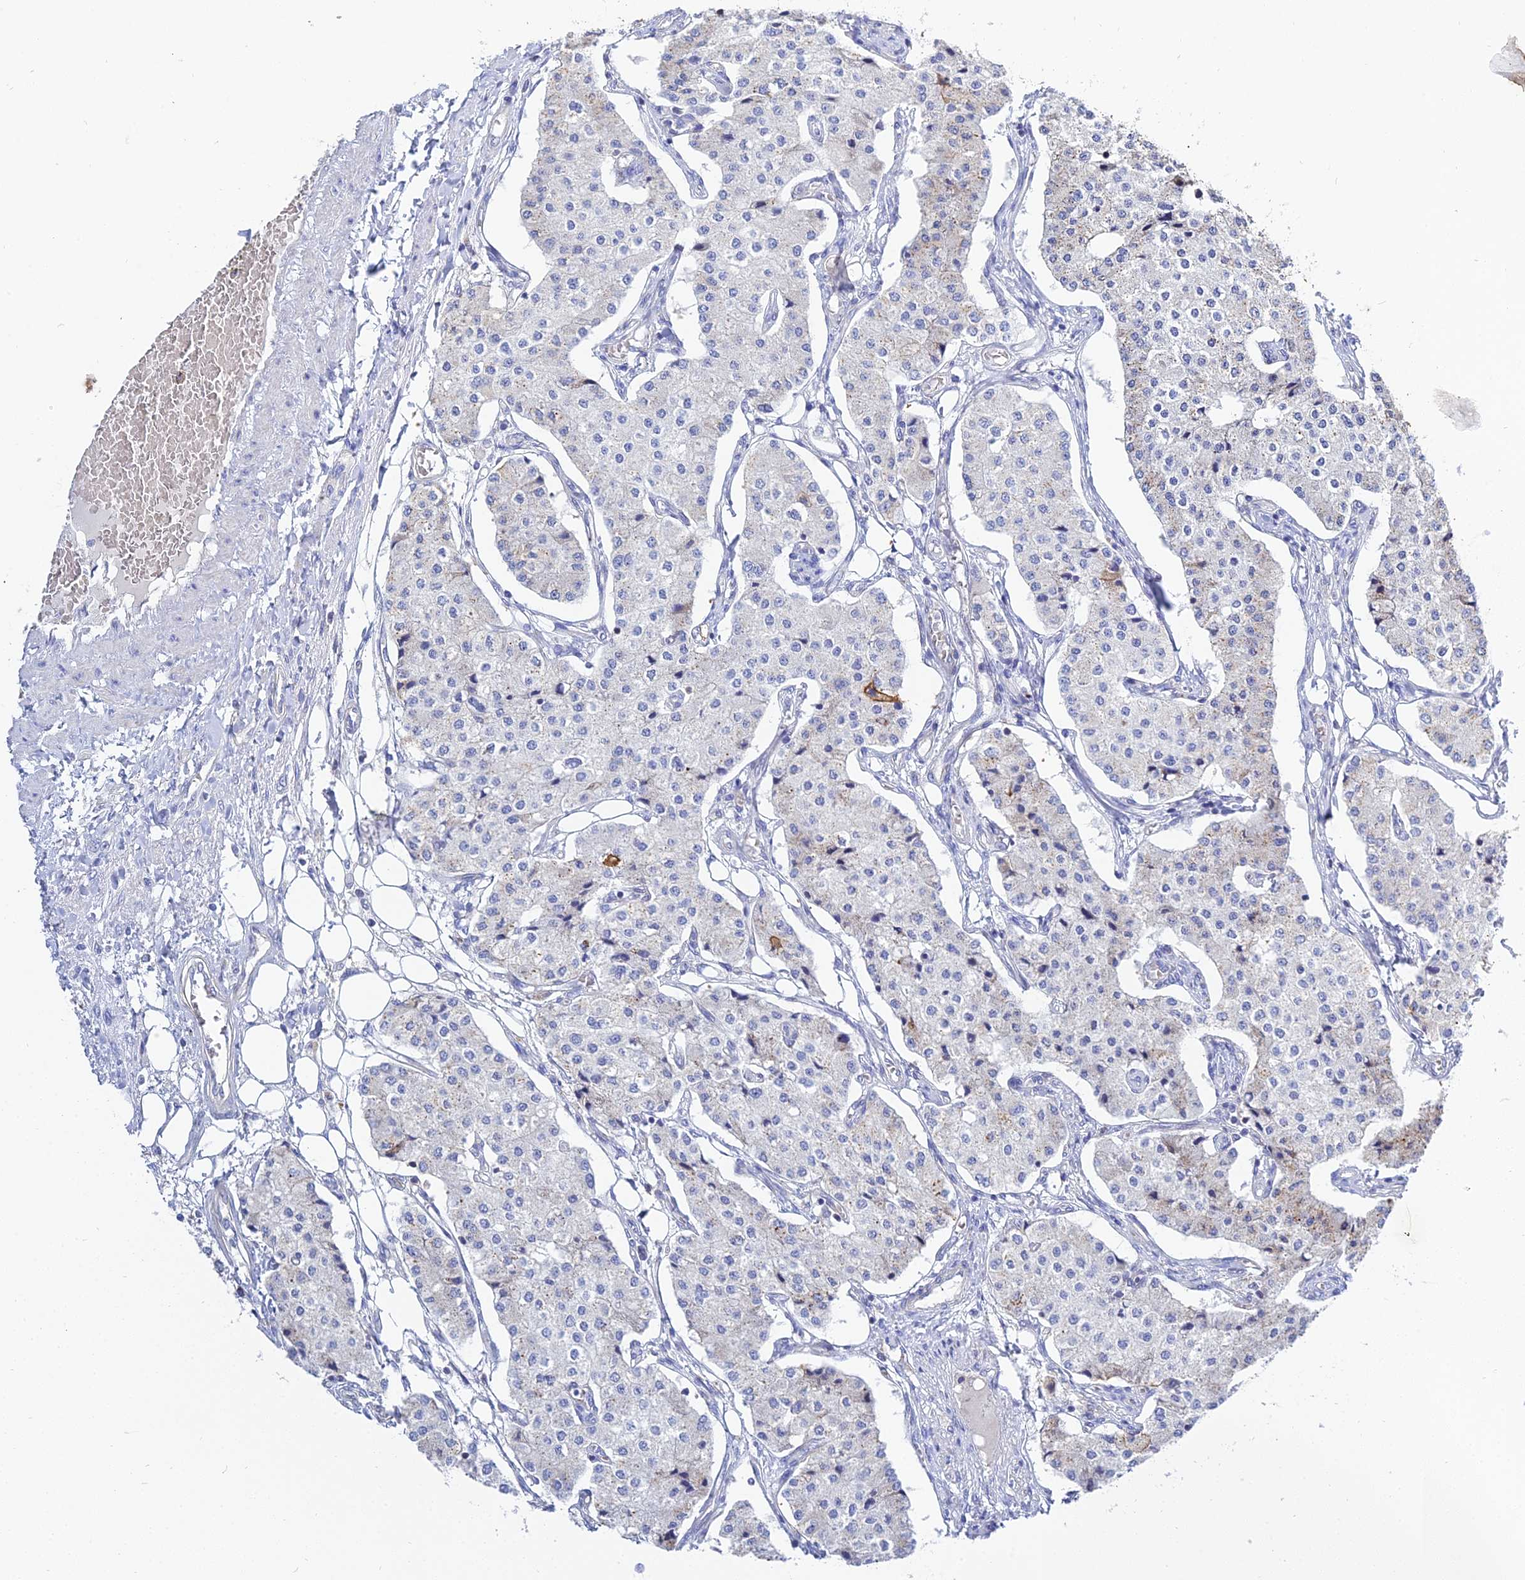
{"staining": {"intensity": "negative", "quantity": "none", "location": "none"}, "tissue": "carcinoid", "cell_type": "Tumor cells", "image_type": "cancer", "snomed": [{"axis": "morphology", "description": "Carcinoid, malignant, NOS"}, {"axis": "topography", "description": "Colon"}], "caption": "Tumor cells are negative for protein expression in human carcinoid (malignant).", "gene": "APOBEC3H", "patient": {"sex": "female", "age": 52}}